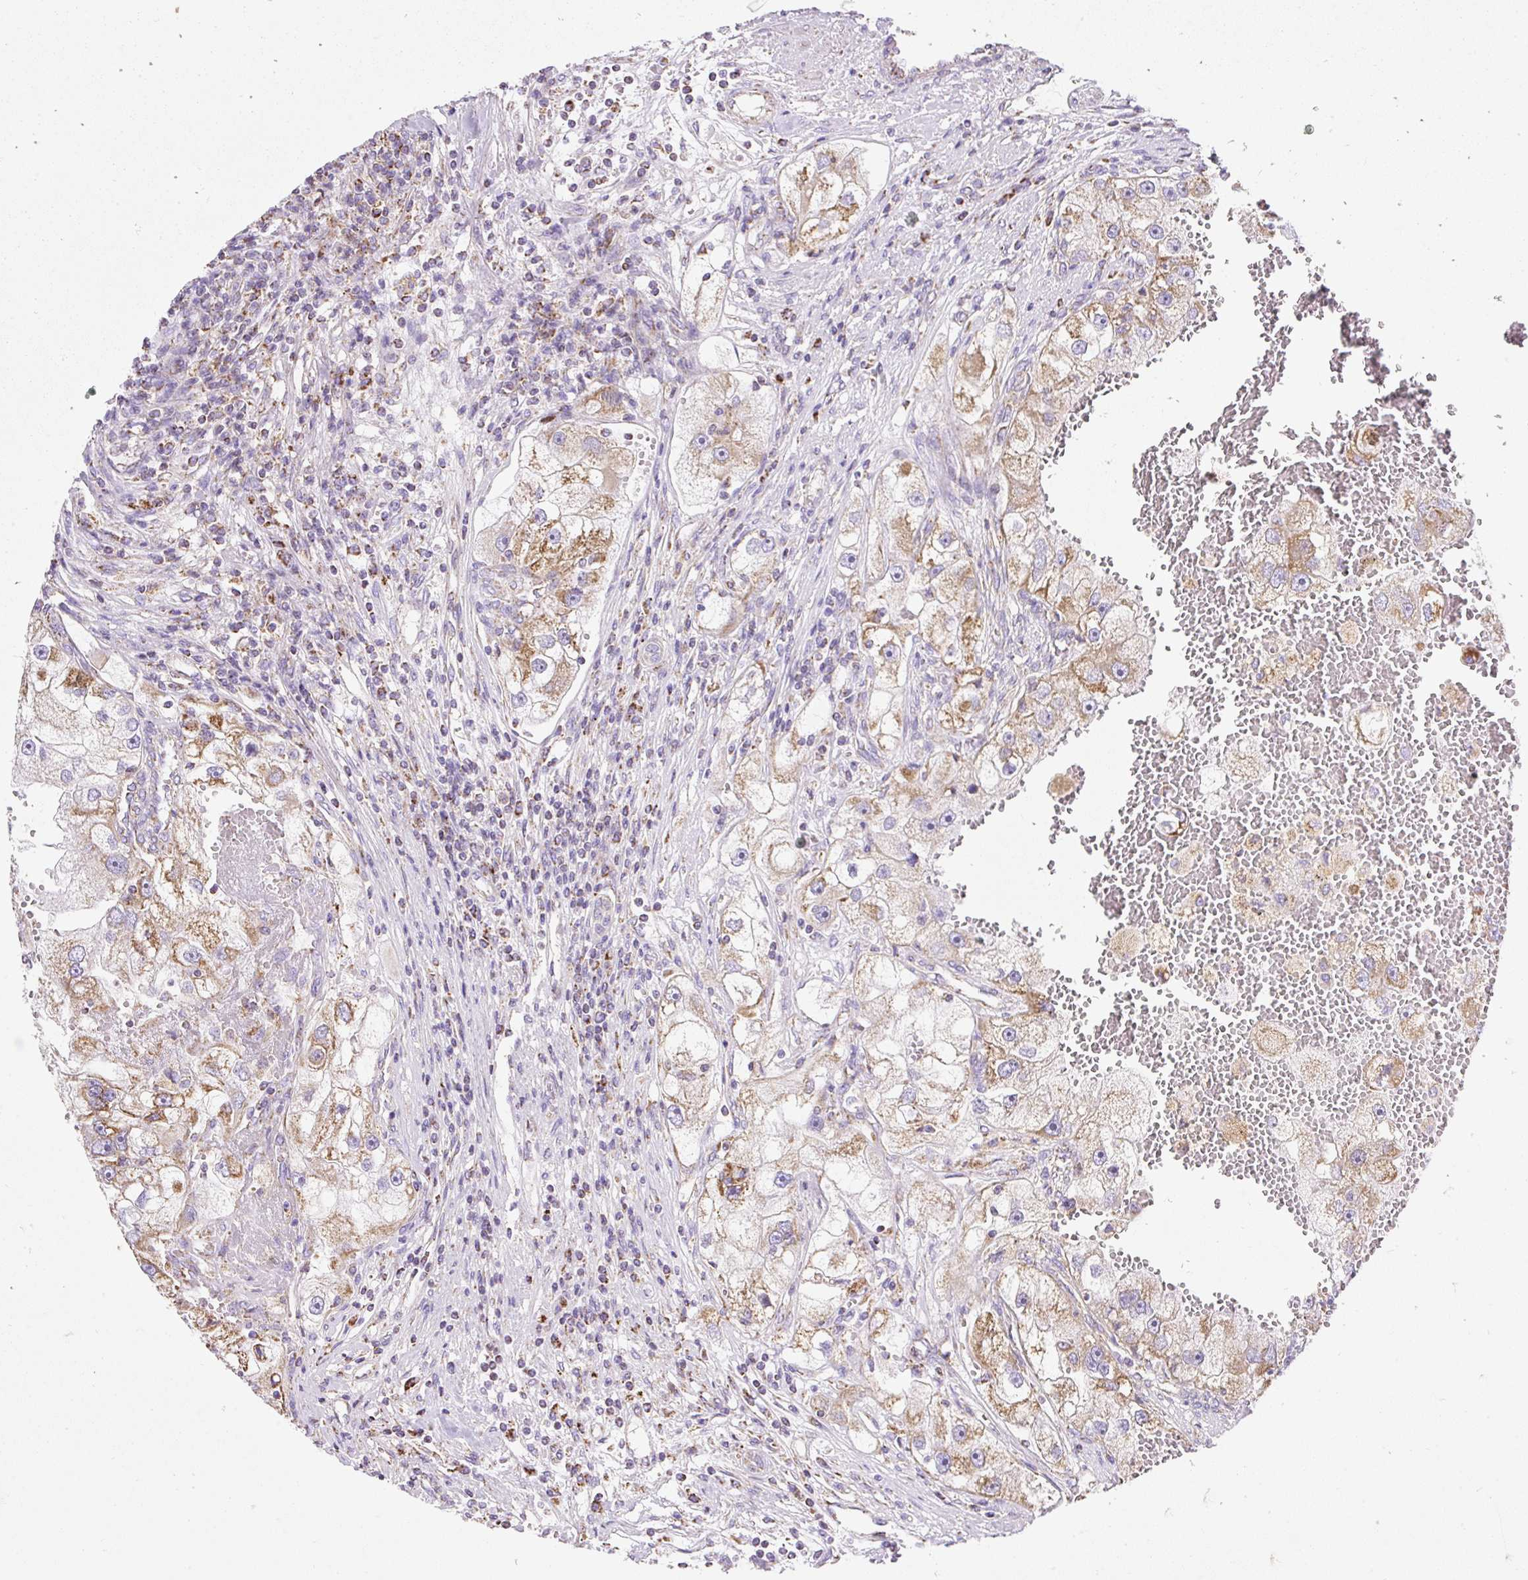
{"staining": {"intensity": "moderate", "quantity": ">75%", "location": "cytoplasmic/membranous"}, "tissue": "renal cancer", "cell_type": "Tumor cells", "image_type": "cancer", "snomed": [{"axis": "morphology", "description": "Adenocarcinoma, NOS"}, {"axis": "topography", "description": "Kidney"}], "caption": "Renal cancer (adenocarcinoma) stained with immunohistochemistry exhibits moderate cytoplasmic/membranous staining in approximately >75% of tumor cells.", "gene": "DAAM2", "patient": {"sex": "male", "age": 63}}